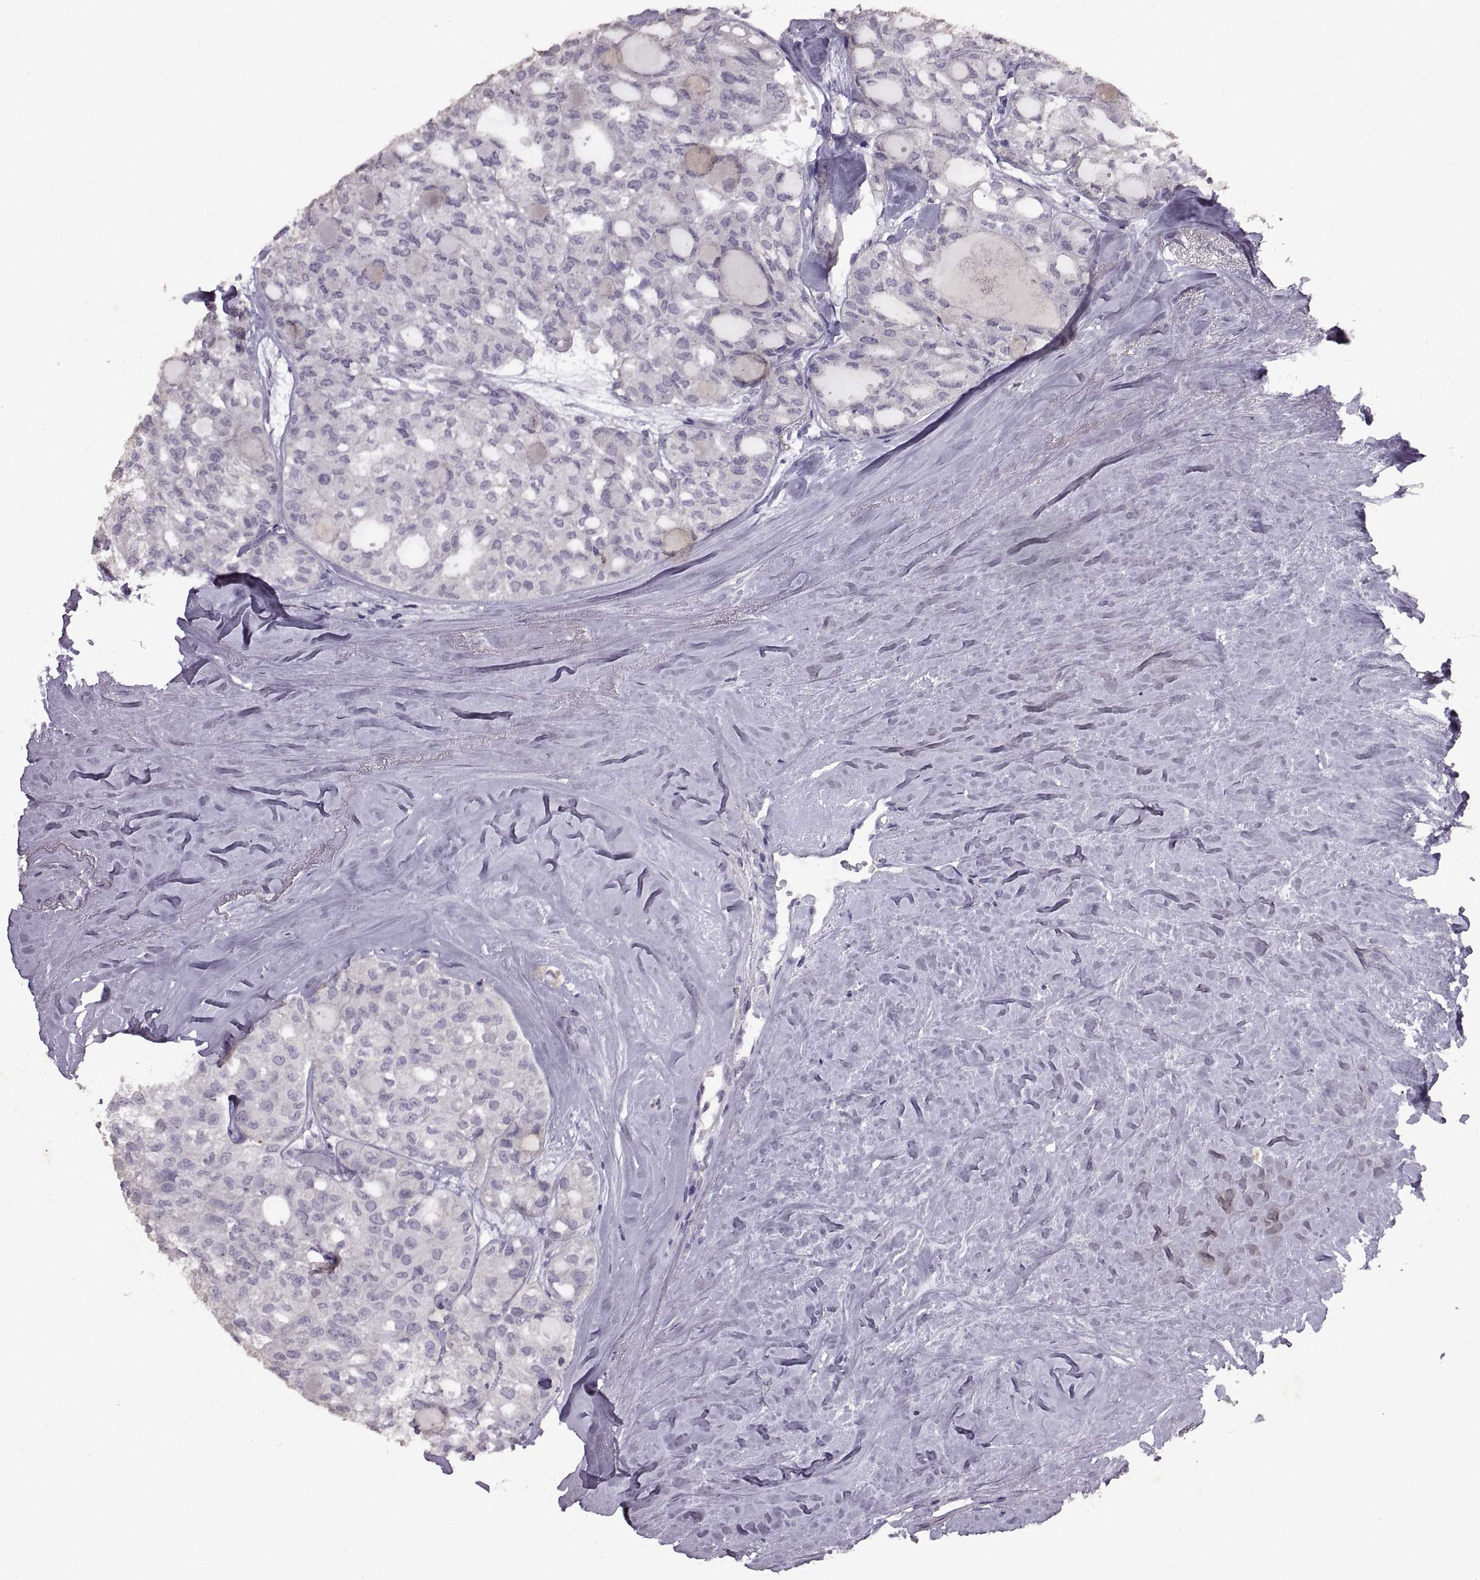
{"staining": {"intensity": "negative", "quantity": "none", "location": "none"}, "tissue": "thyroid cancer", "cell_type": "Tumor cells", "image_type": "cancer", "snomed": [{"axis": "morphology", "description": "Follicular adenoma carcinoma, NOS"}, {"axis": "topography", "description": "Thyroid gland"}], "caption": "IHC micrograph of neoplastic tissue: follicular adenoma carcinoma (thyroid) stained with DAB demonstrates no significant protein expression in tumor cells.", "gene": "DEFB136", "patient": {"sex": "male", "age": 75}}